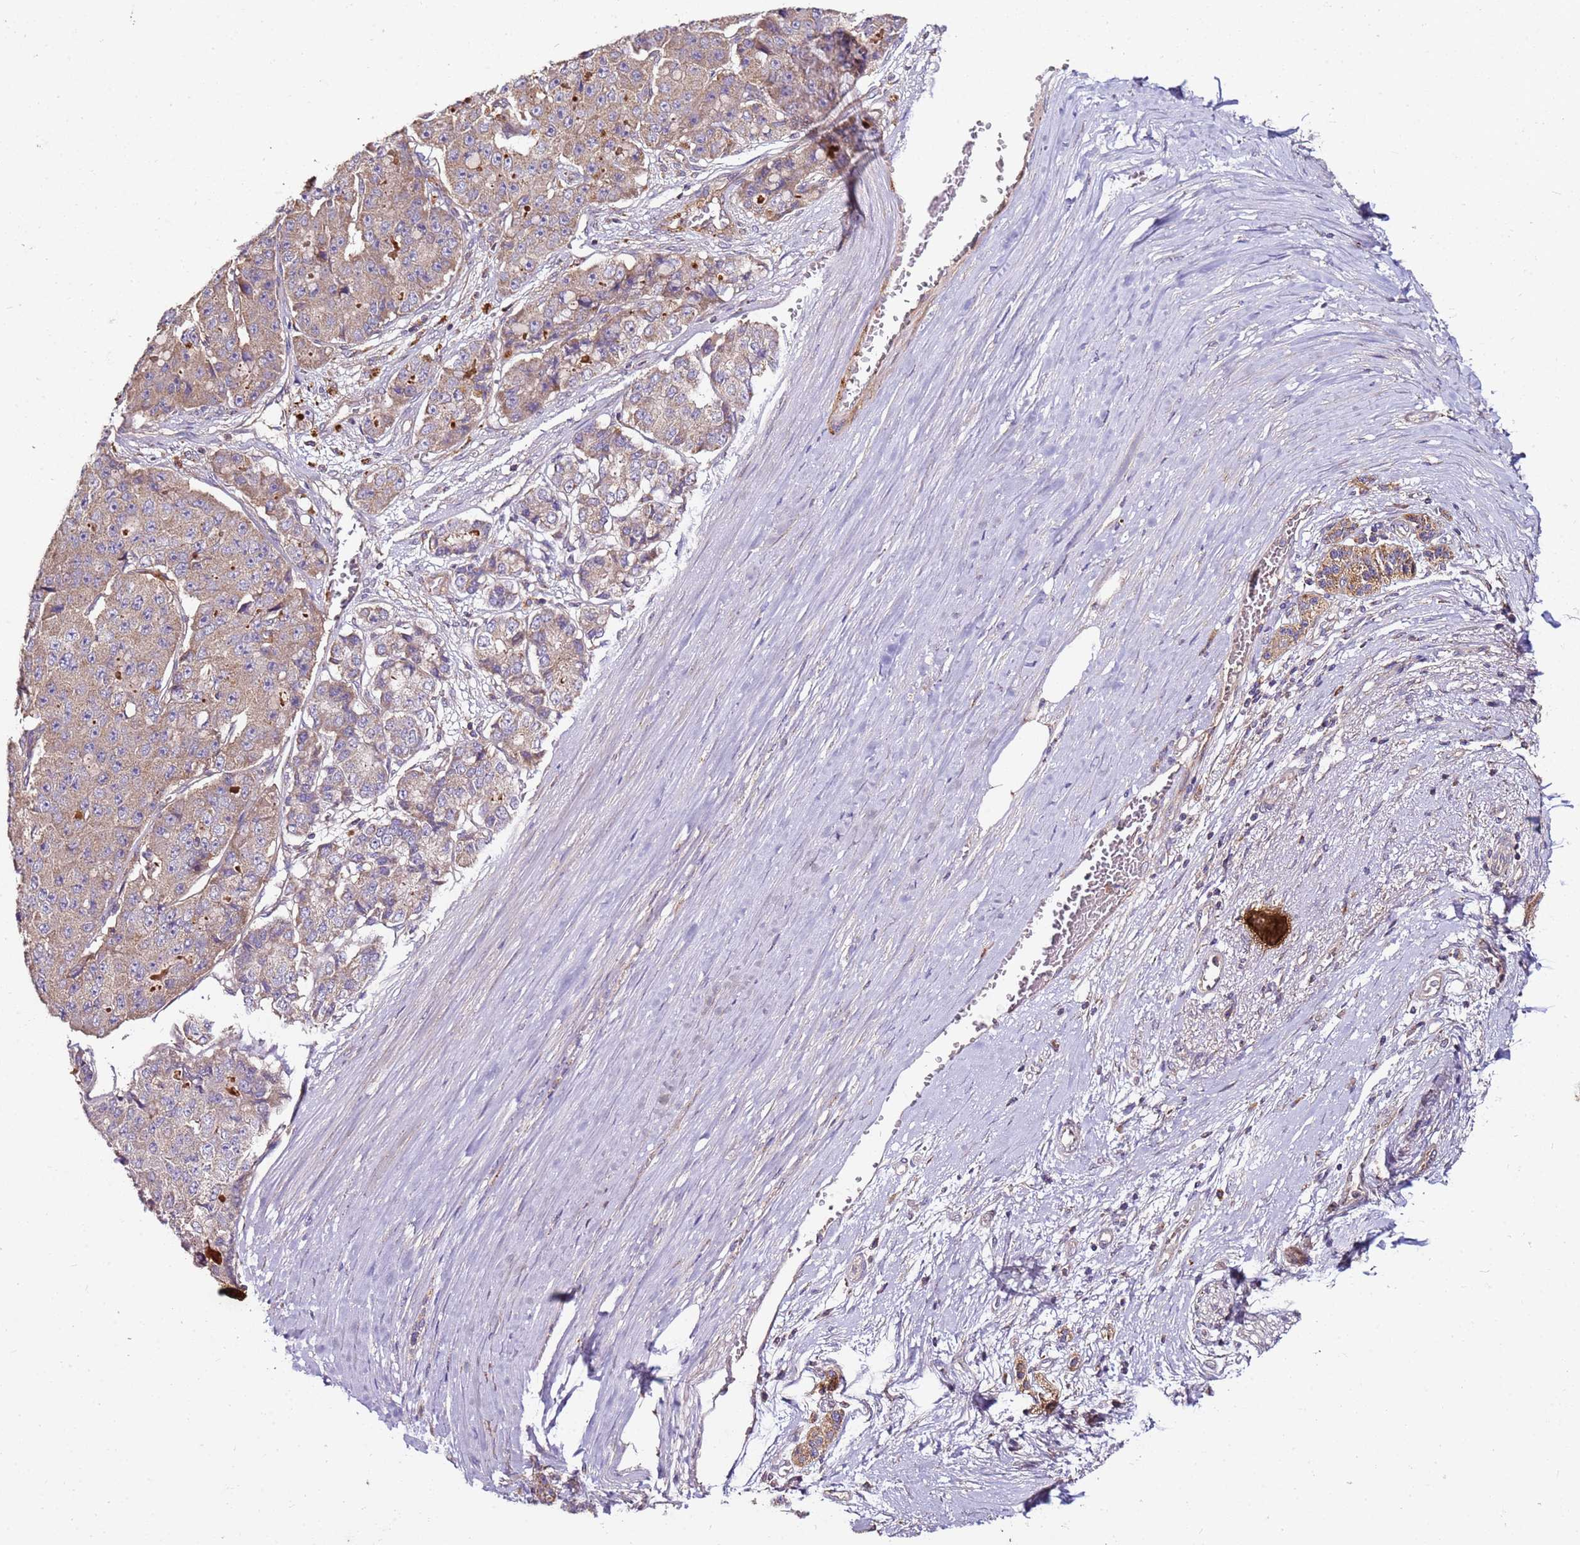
{"staining": {"intensity": "weak", "quantity": ">75%", "location": "cytoplasmic/membranous"}, "tissue": "pancreatic cancer", "cell_type": "Tumor cells", "image_type": "cancer", "snomed": [{"axis": "morphology", "description": "Adenocarcinoma, NOS"}, {"axis": "topography", "description": "Pancreas"}], "caption": "A brown stain highlights weak cytoplasmic/membranous staining of a protein in adenocarcinoma (pancreatic) tumor cells.", "gene": "KRTAP21-3", "patient": {"sex": "male", "age": 50}}